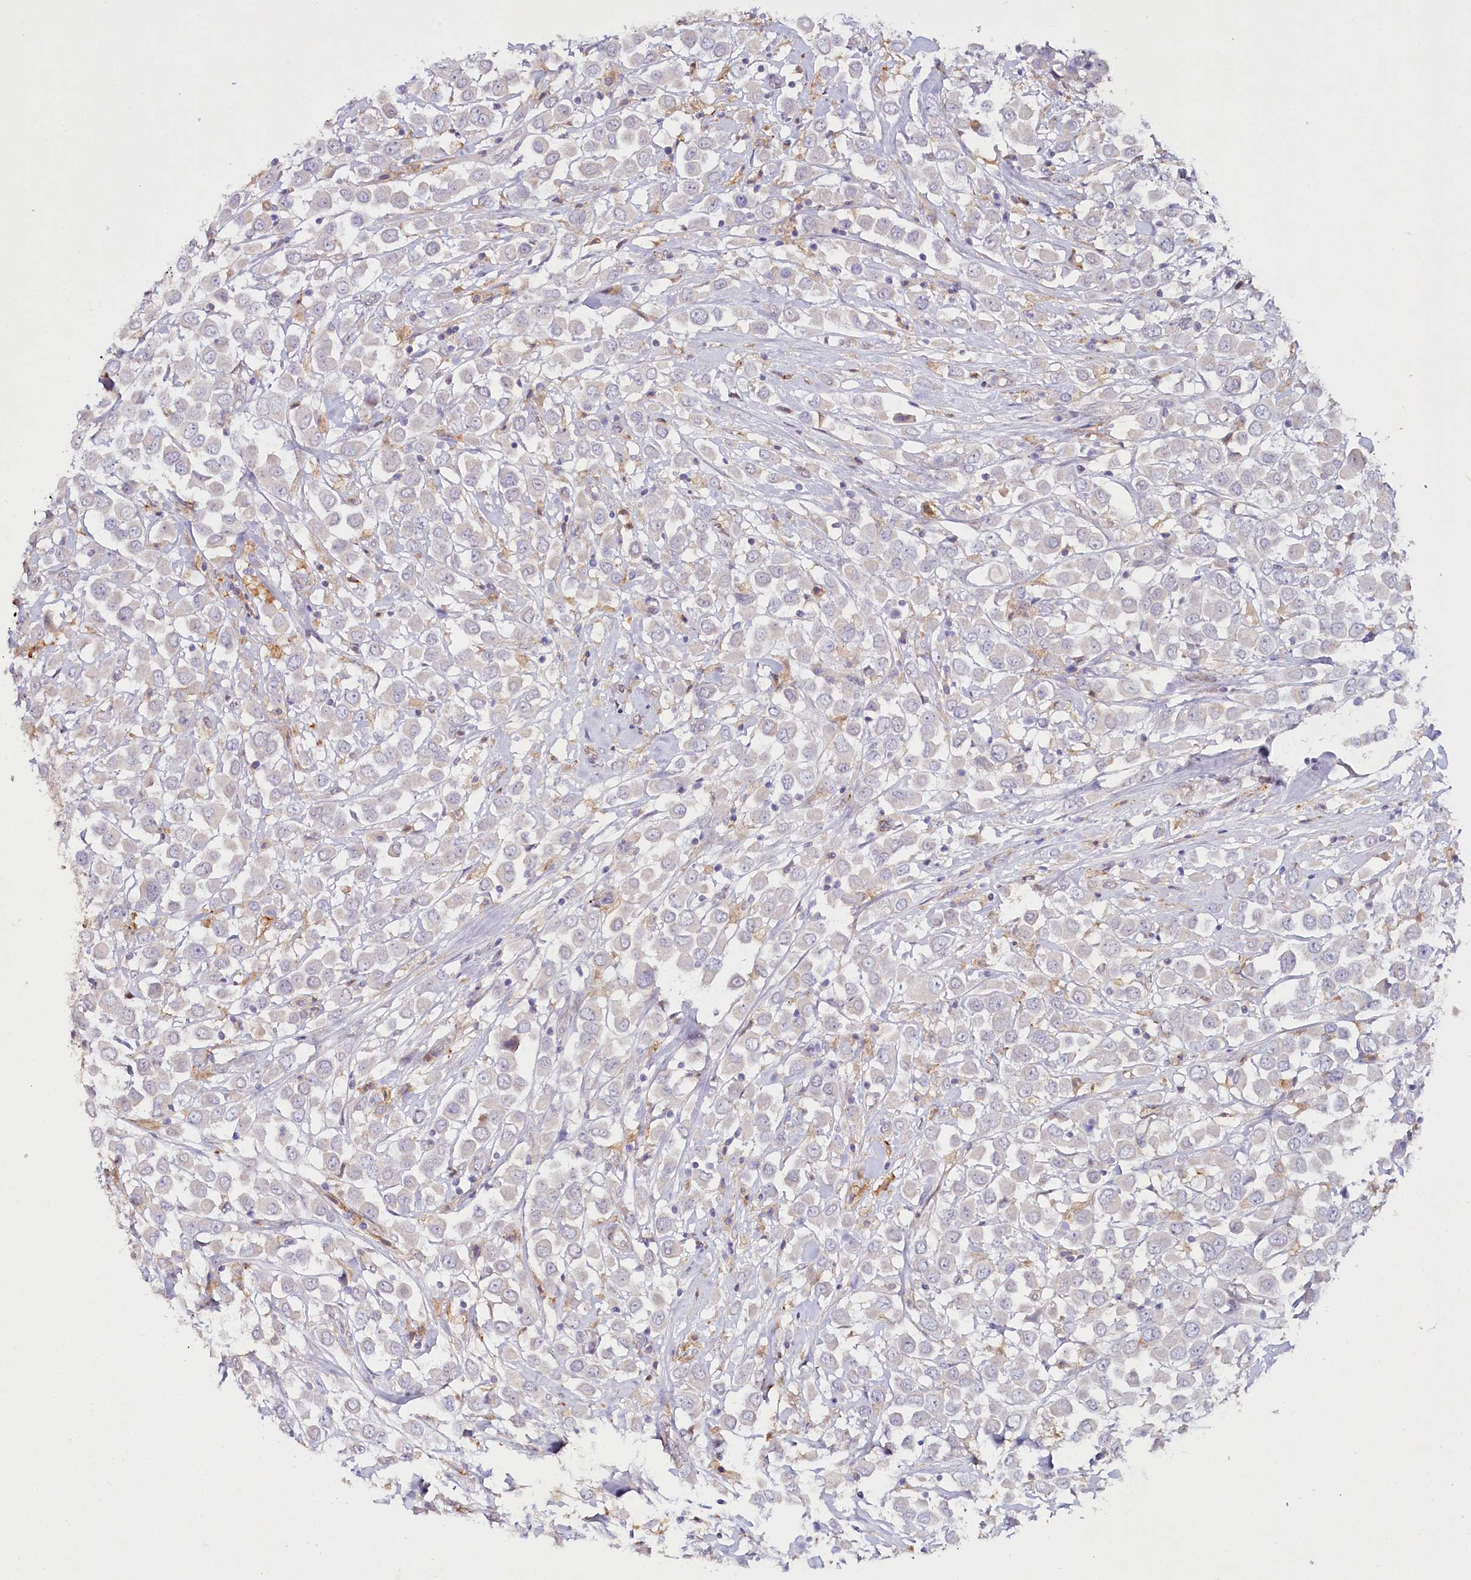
{"staining": {"intensity": "negative", "quantity": "none", "location": "none"}, "tissue": "breast cancer", "cell_type": "Tumor cells", "image_type": "cancer", "snomed": [{"axis": "morphology", "description": "Duct carcinoma"}, {"axis": "topography", "description": "Breast"}], "caption": "Intraductal carcinoma (breast) was stained to show a protein in brown. There is no significant expression in tumor cells.", "gene": "ALDH3B1", "patient": {"sex": "female", "age": 61}}